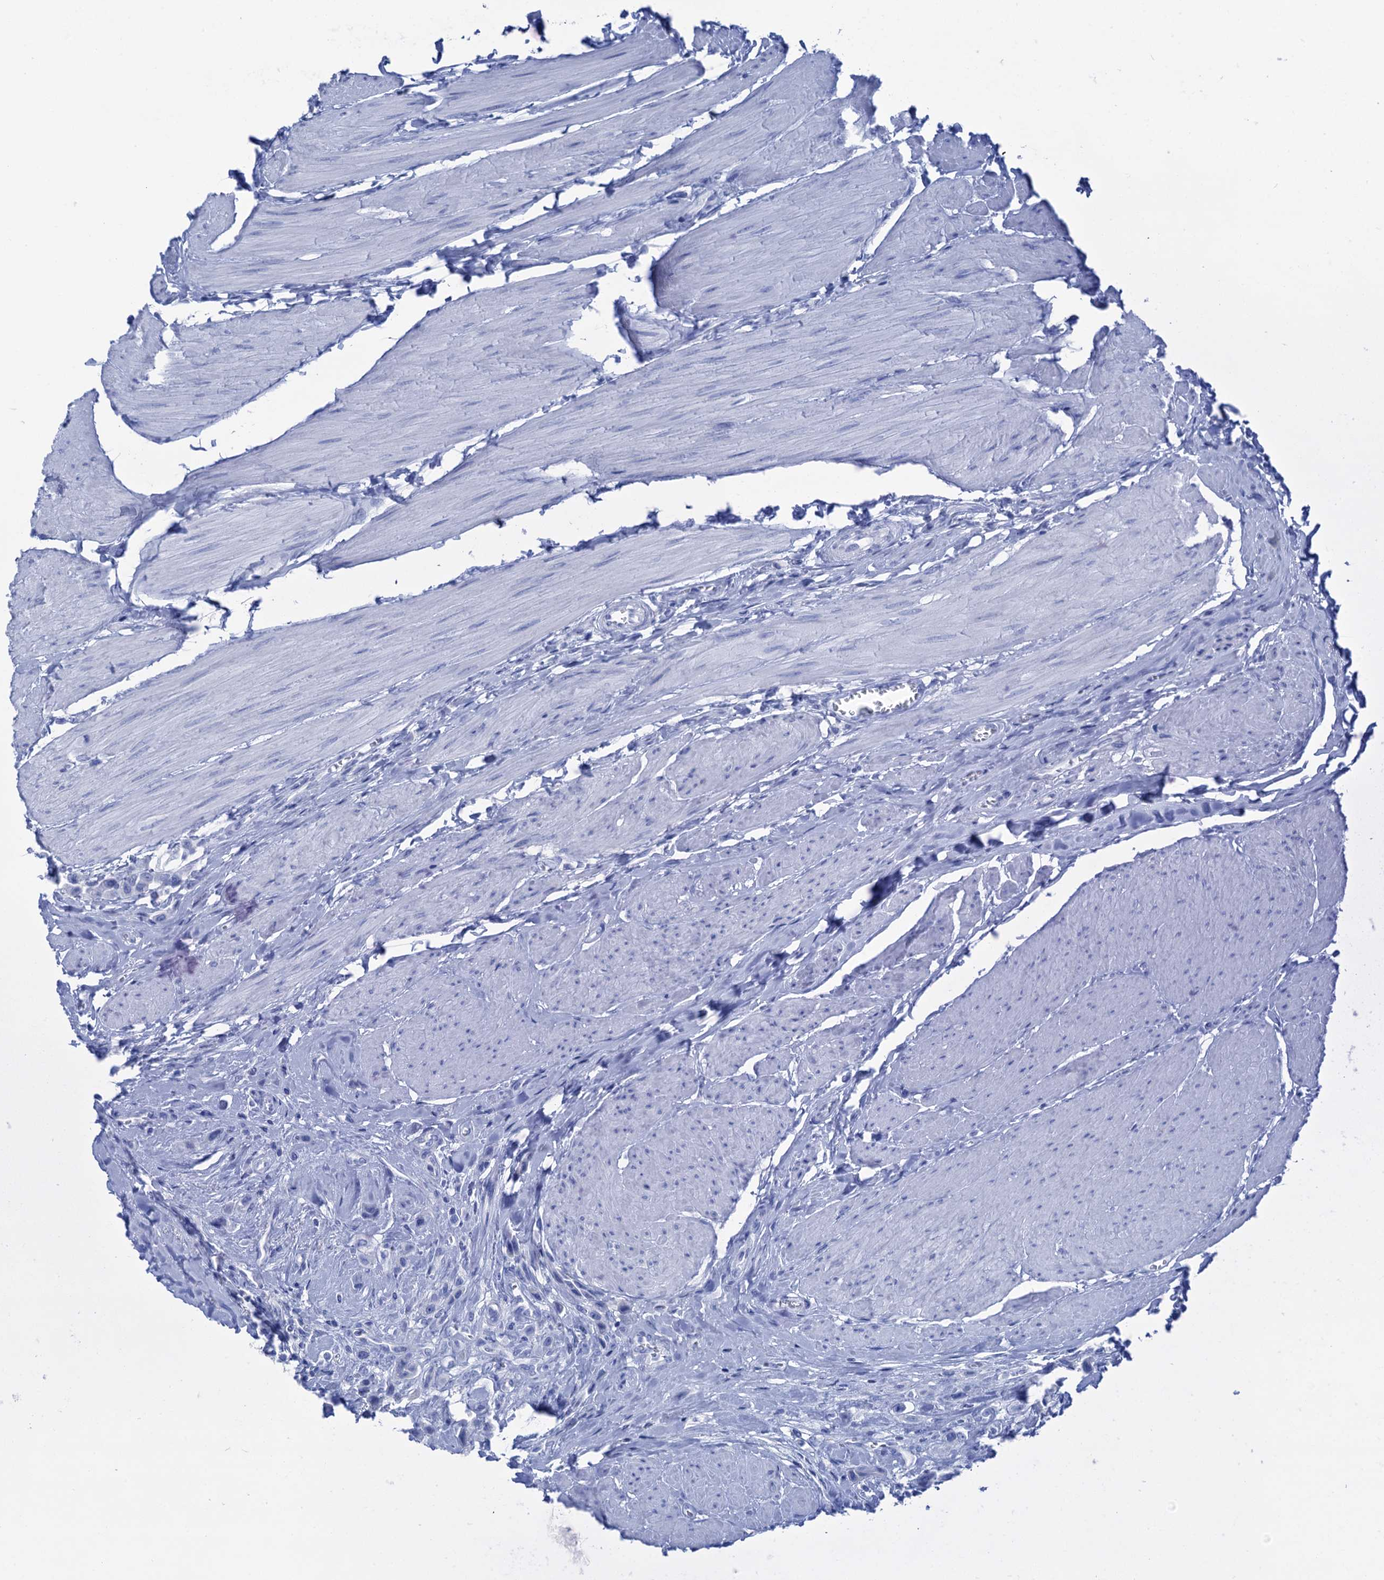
{"staining": {"intensity": "negative", "quantity": "none", "location": "none"}, "tissue": "urothelial cancer", "cell_type": "Tumor cells", "image_type": "cancer", "snomed": [{"axis": "morphology", "description": "Urothelial carcinoma, High grade"}, {"axis": "topography", "description": "Urinary bladder"}], "caption": "Immunohistochemistry of urothelial cancer shows no expression in tumor cells. The staining was performed using DAB to visualize the protein expression in brown, while the nuclei were stained in blue with hematoxylin (Magnification: 20x).", "gene": "CABYR", "patient": {"sex": "male", "age": 50}}